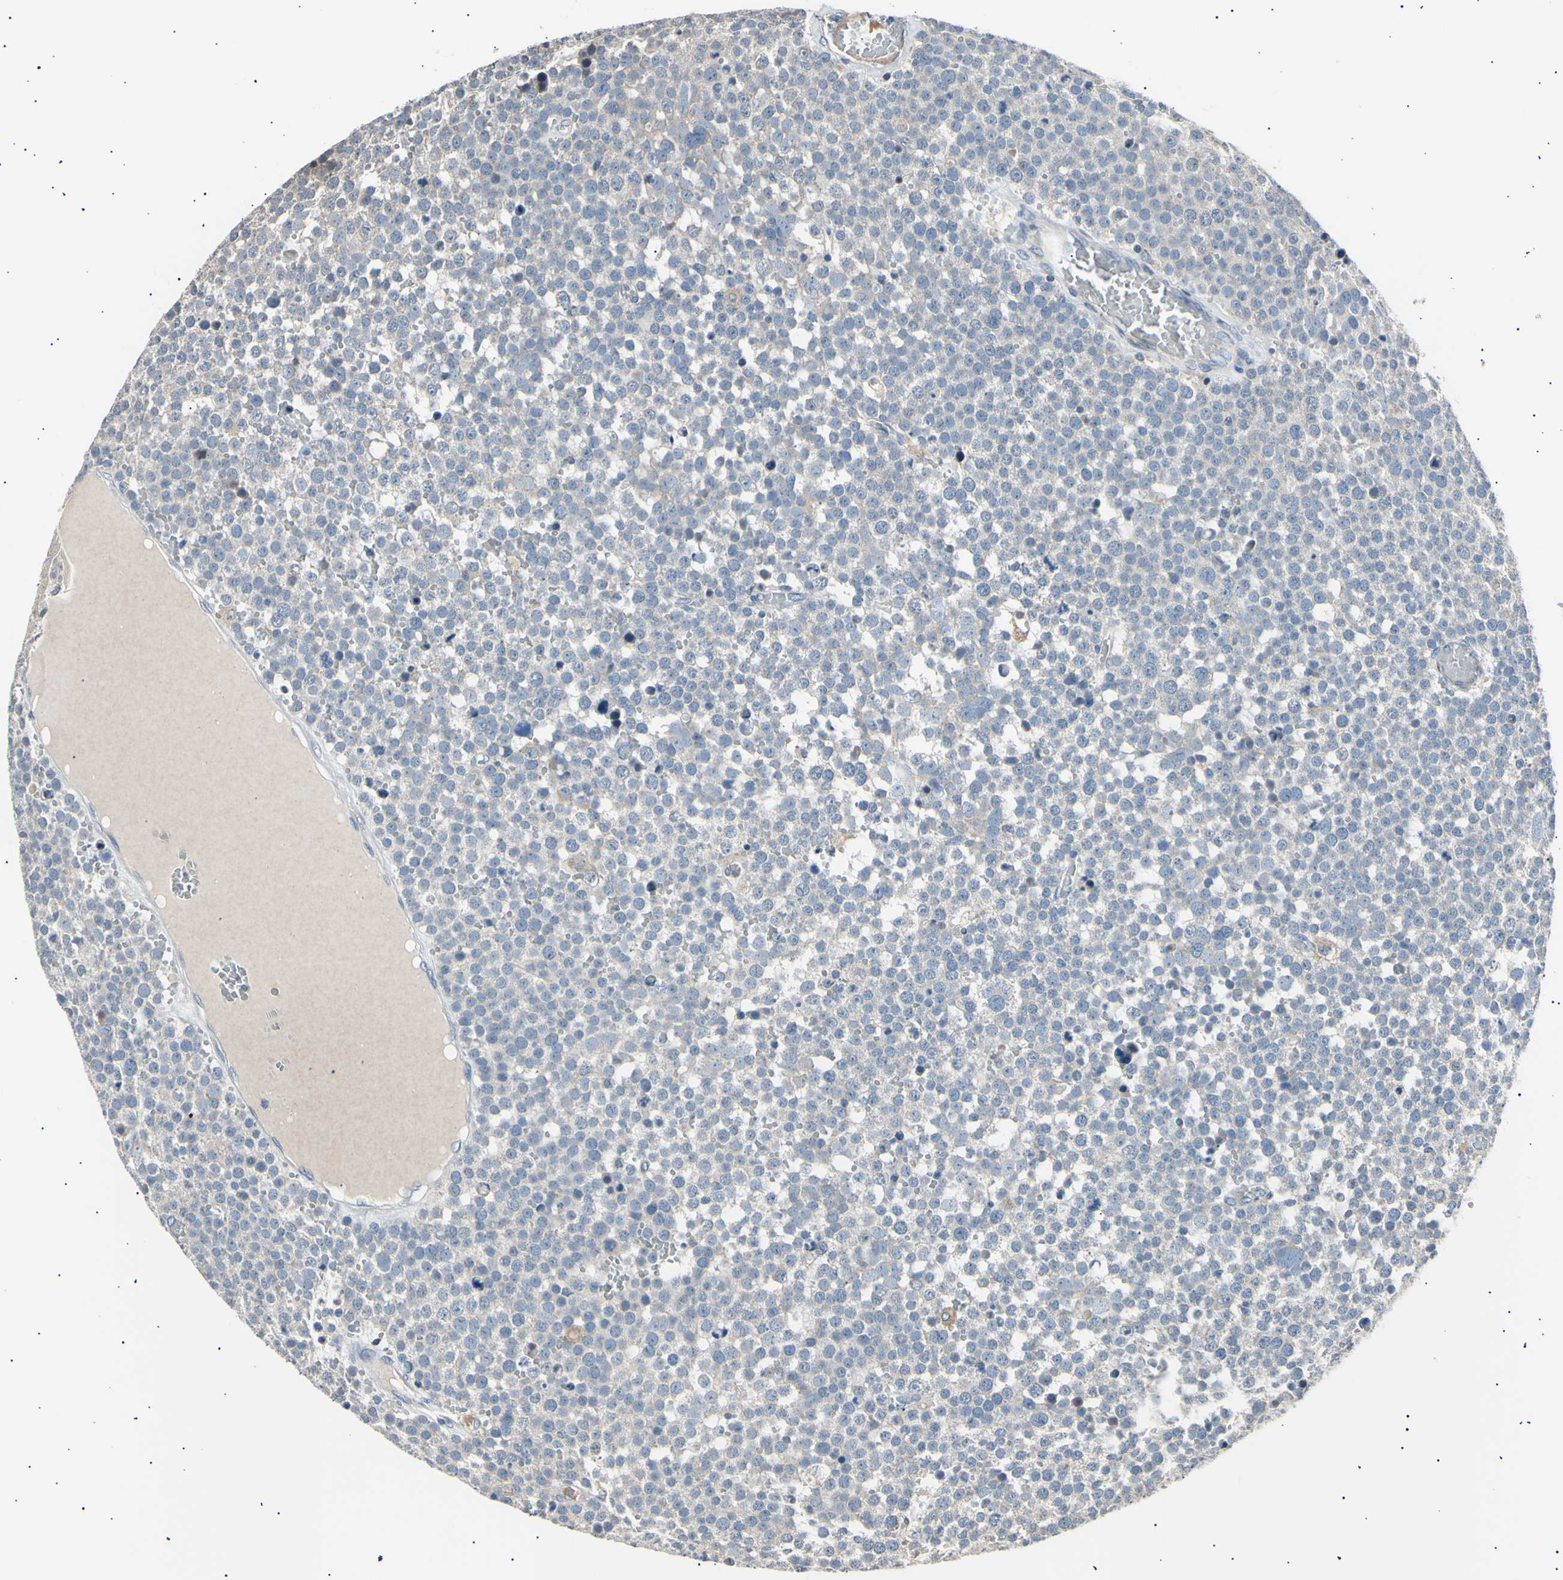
{"staining": {"intensity": "weak", "quantity": ">75%", "location": "cytoplasmic/membranous"}, "tissue": "testis cancer", "cell_type": "Tumor cells", "image_type": "cancer", "snomed": [{"axis": "morphology", "description": "Seminoma, NOS"}, {"axis": "topography", "description": "Testis"}], "caption": "Immunohistochemistry (IHC) staining of testis cancer (seminoma), which shows low levels of weak cytoplasmic/membranous positivity in about >75% of tumor cells indicating weak cytoplasmic/membranous protein positivity. The staining was performed using DAB (3,3'-diaminobenzidine) (brown) for protein detection and nuclei were counterstained in hematoxylin (blue).", "gene": "ITGA6", "patient": {"sex": "male", "age": 71}}